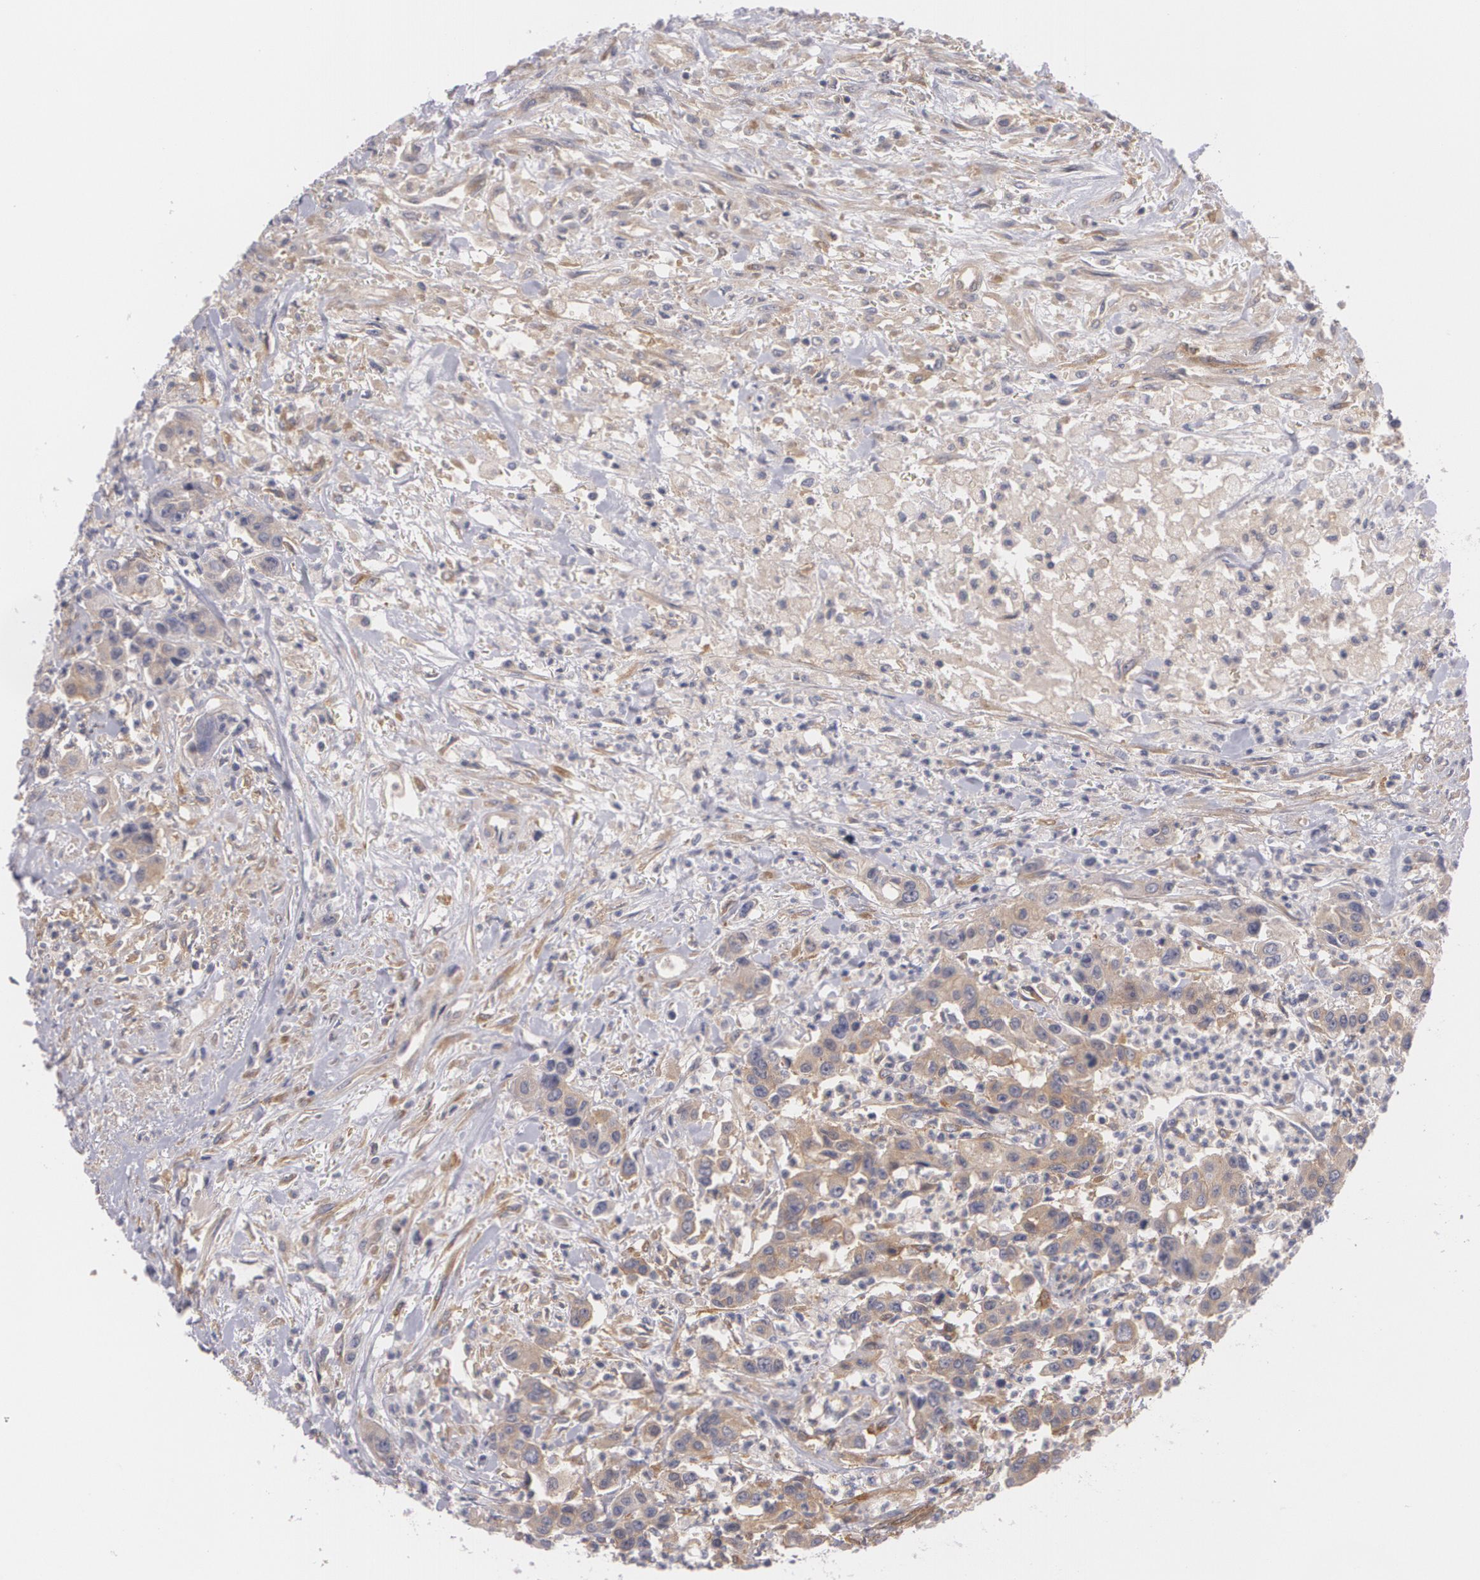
{"staining": {"intensity": "weak", "quantity": ">75%", "location": "cytoplasmic/membranous"}, "tissue": "urothelial cancer", "cell_type": "Tumor cells", "image_type": "cancer", "snomed": [{"axis": "morphology", "description": "Urothelial carcinoma, High grade"}, {"axis": "topography", "description": "Urinary bladder"}], "caption": "A high-resolution image shows immunohistochemistry staining of high-grade urothelial carcinoma, which shows weak cytoplasmic/membranous positivity in about >75% of tumor cells. (Stains: DAB (3,3'-diaminobenzidine) in brown, nuclei in blue, Microscopy: brightfield microscopy at high magnification).", "gene": "CASK", "patient": {"sex": "male", "age": 86}}